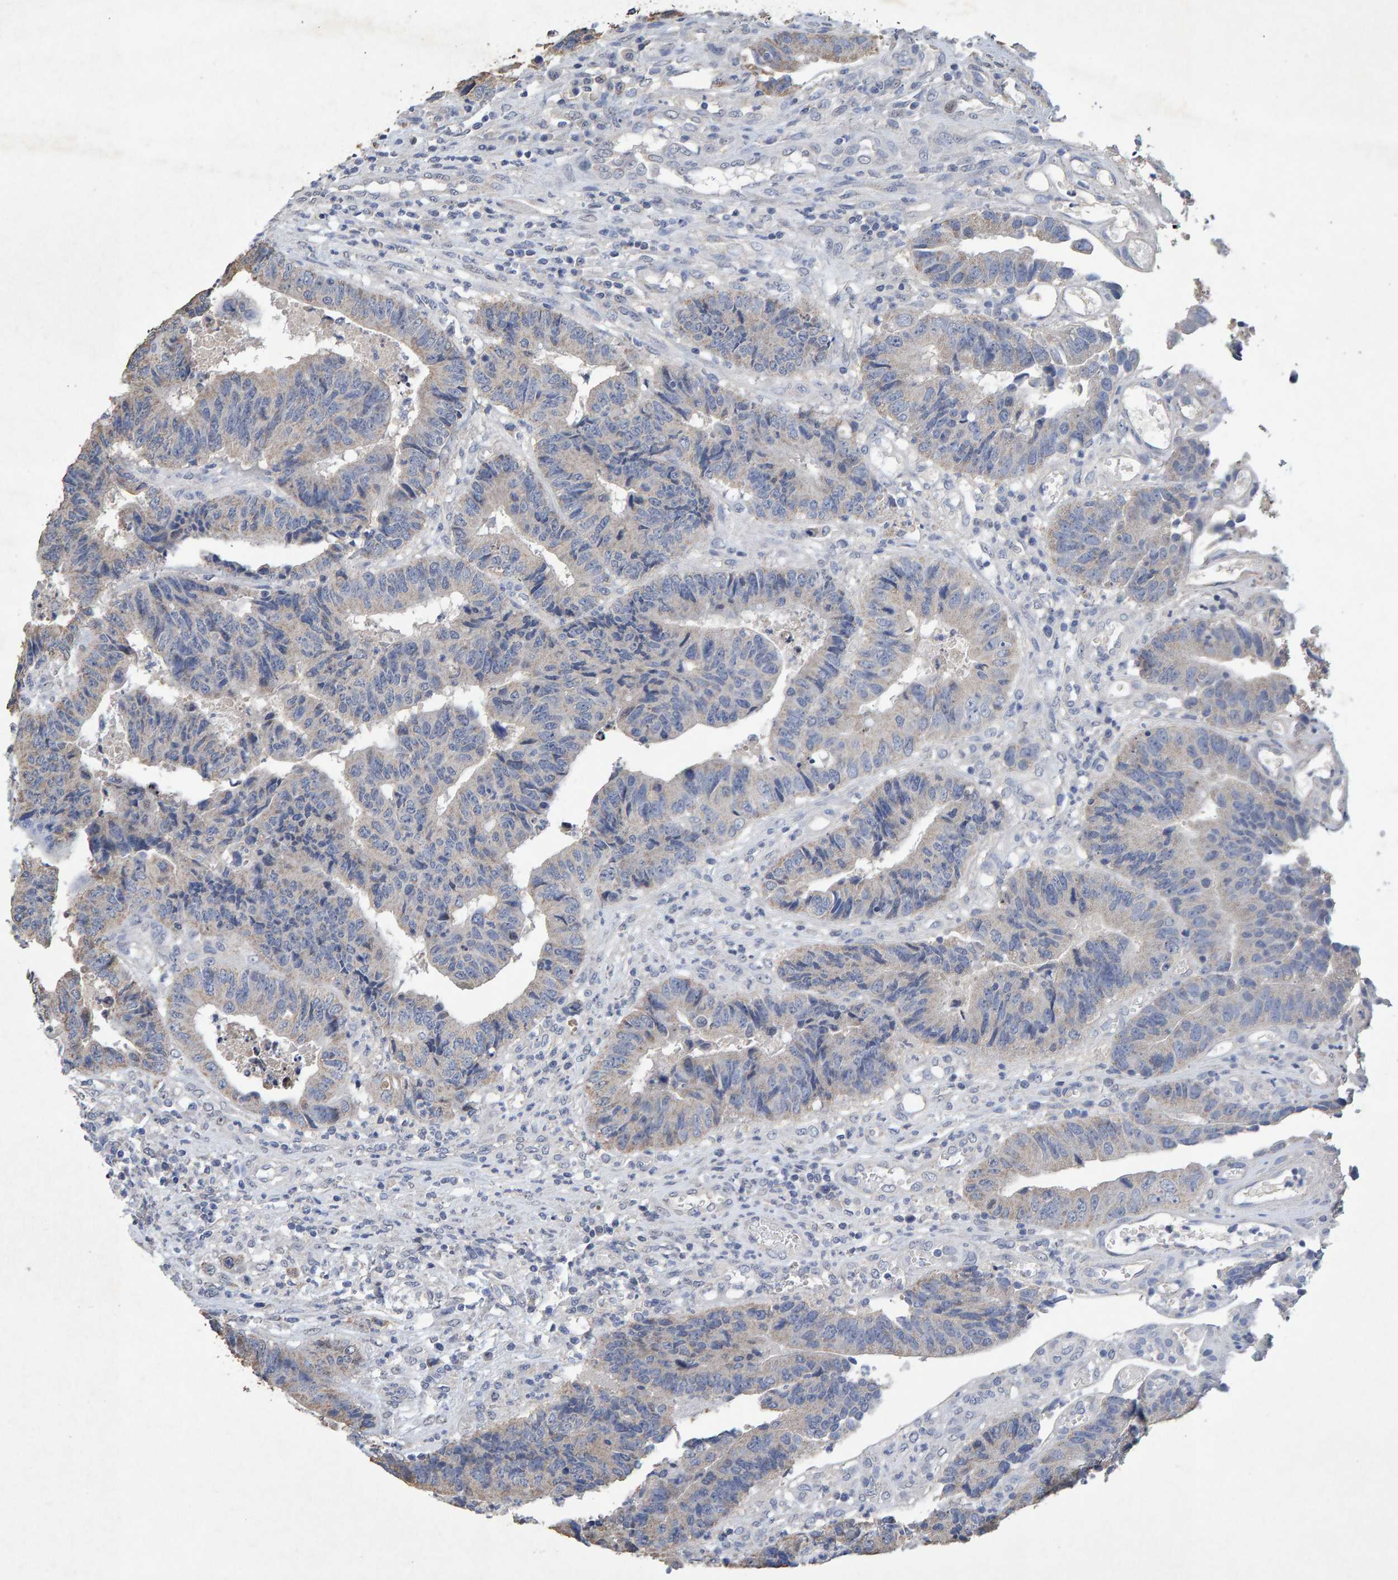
{"staining": {"intensity": "weak", "quantity": "<25%", "location": "cytoplasmic/membranous"}, "tissue": "colorectal cancer", "cell_type": "Tumor cells", "image_type": "cancer", "snomed": [{"axis": "morphology", "description": "Adenocarcinoma, NOS"}, {"axis": "topography", "description": "Rectum"}], "caption": "This is a image of immunohistochemistry staining of colorectal adenocarcinoma, which shows no positivity in tumor cells. (DAB (3,3'-diaminobenzidine) immunohistochemistry (IHC) visualized using brightfield microscopy, high magnification).", "gene": "CTH", "patient": {"sex": "male", "age": 84}}